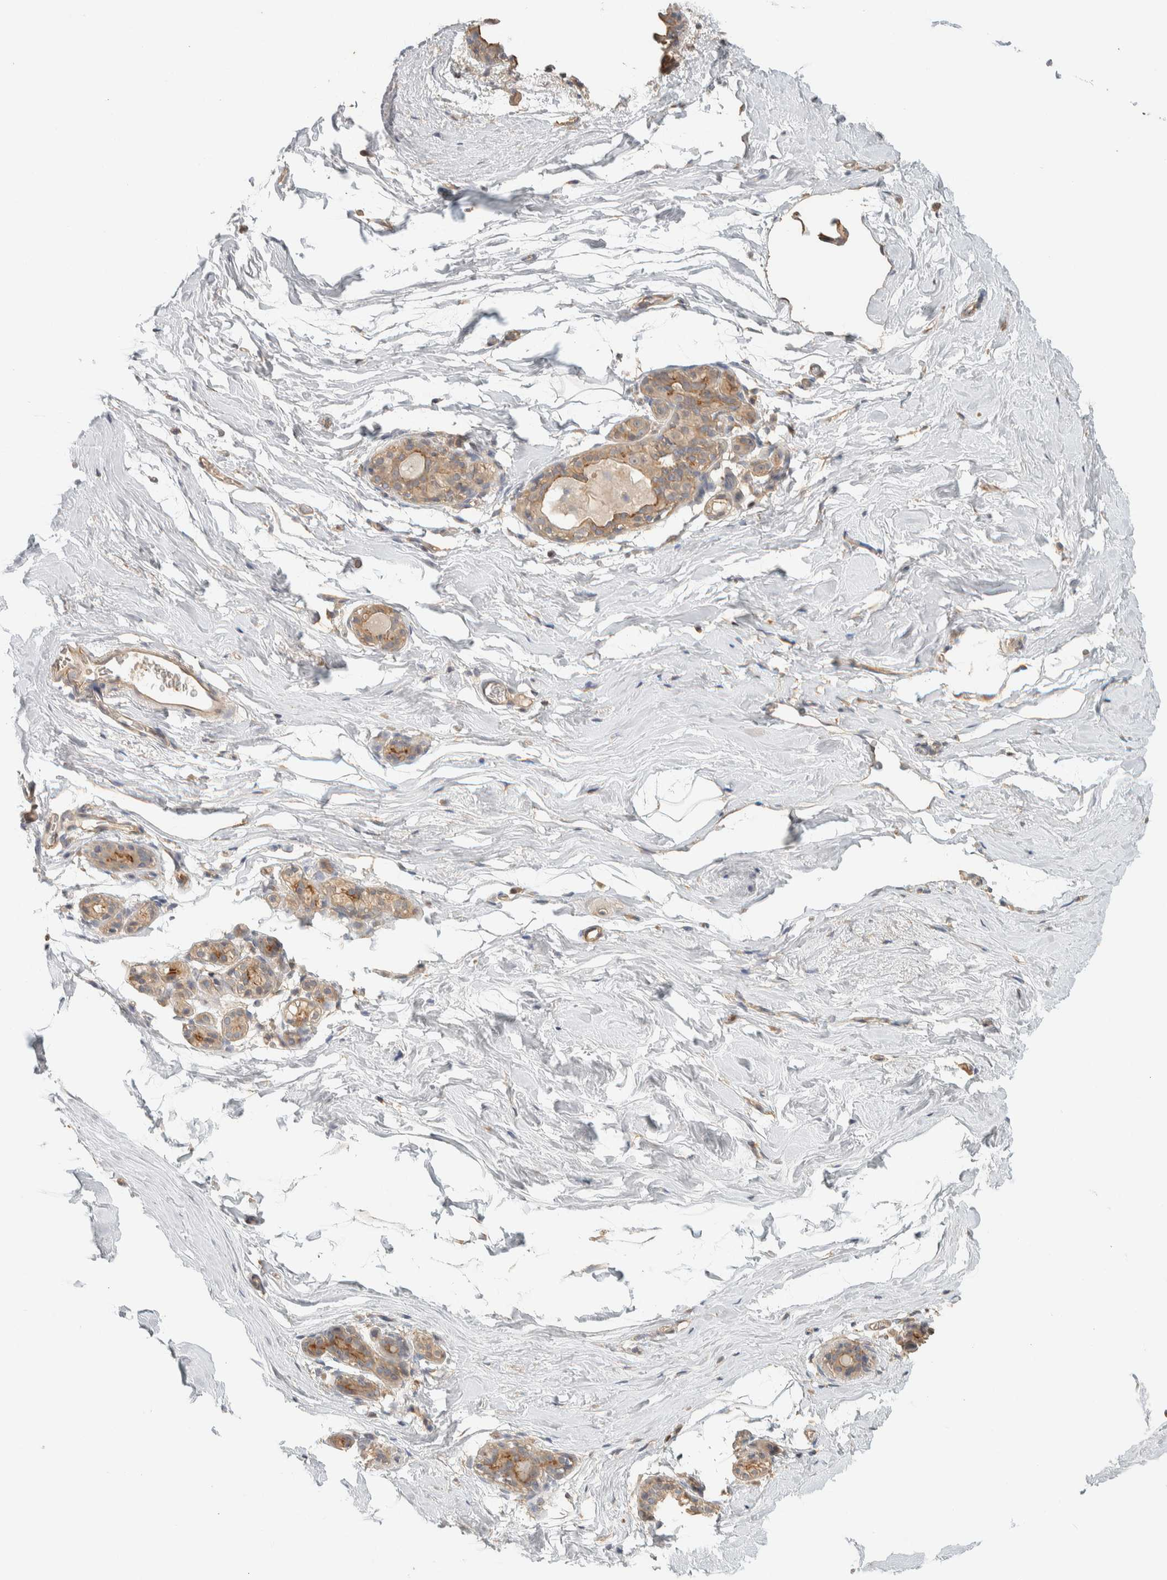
{"staining": {"intensity": "negative", "quantity": "none", "location": "none"}, "tissue": "breast", "cell_type": "Adipocytes", "image_type": "normal", "snomed": [{"axis": "morphology", "description": "Normal tissue, NOS"}, {"axis": "topography", "description": "Breast"}], "caption": "Normal breast was stained to show a protein in brown. There is no significant expression in adipocytes.", "gene": "RAB11FIP1", "patient": {"sex": "female", "age": 62}}